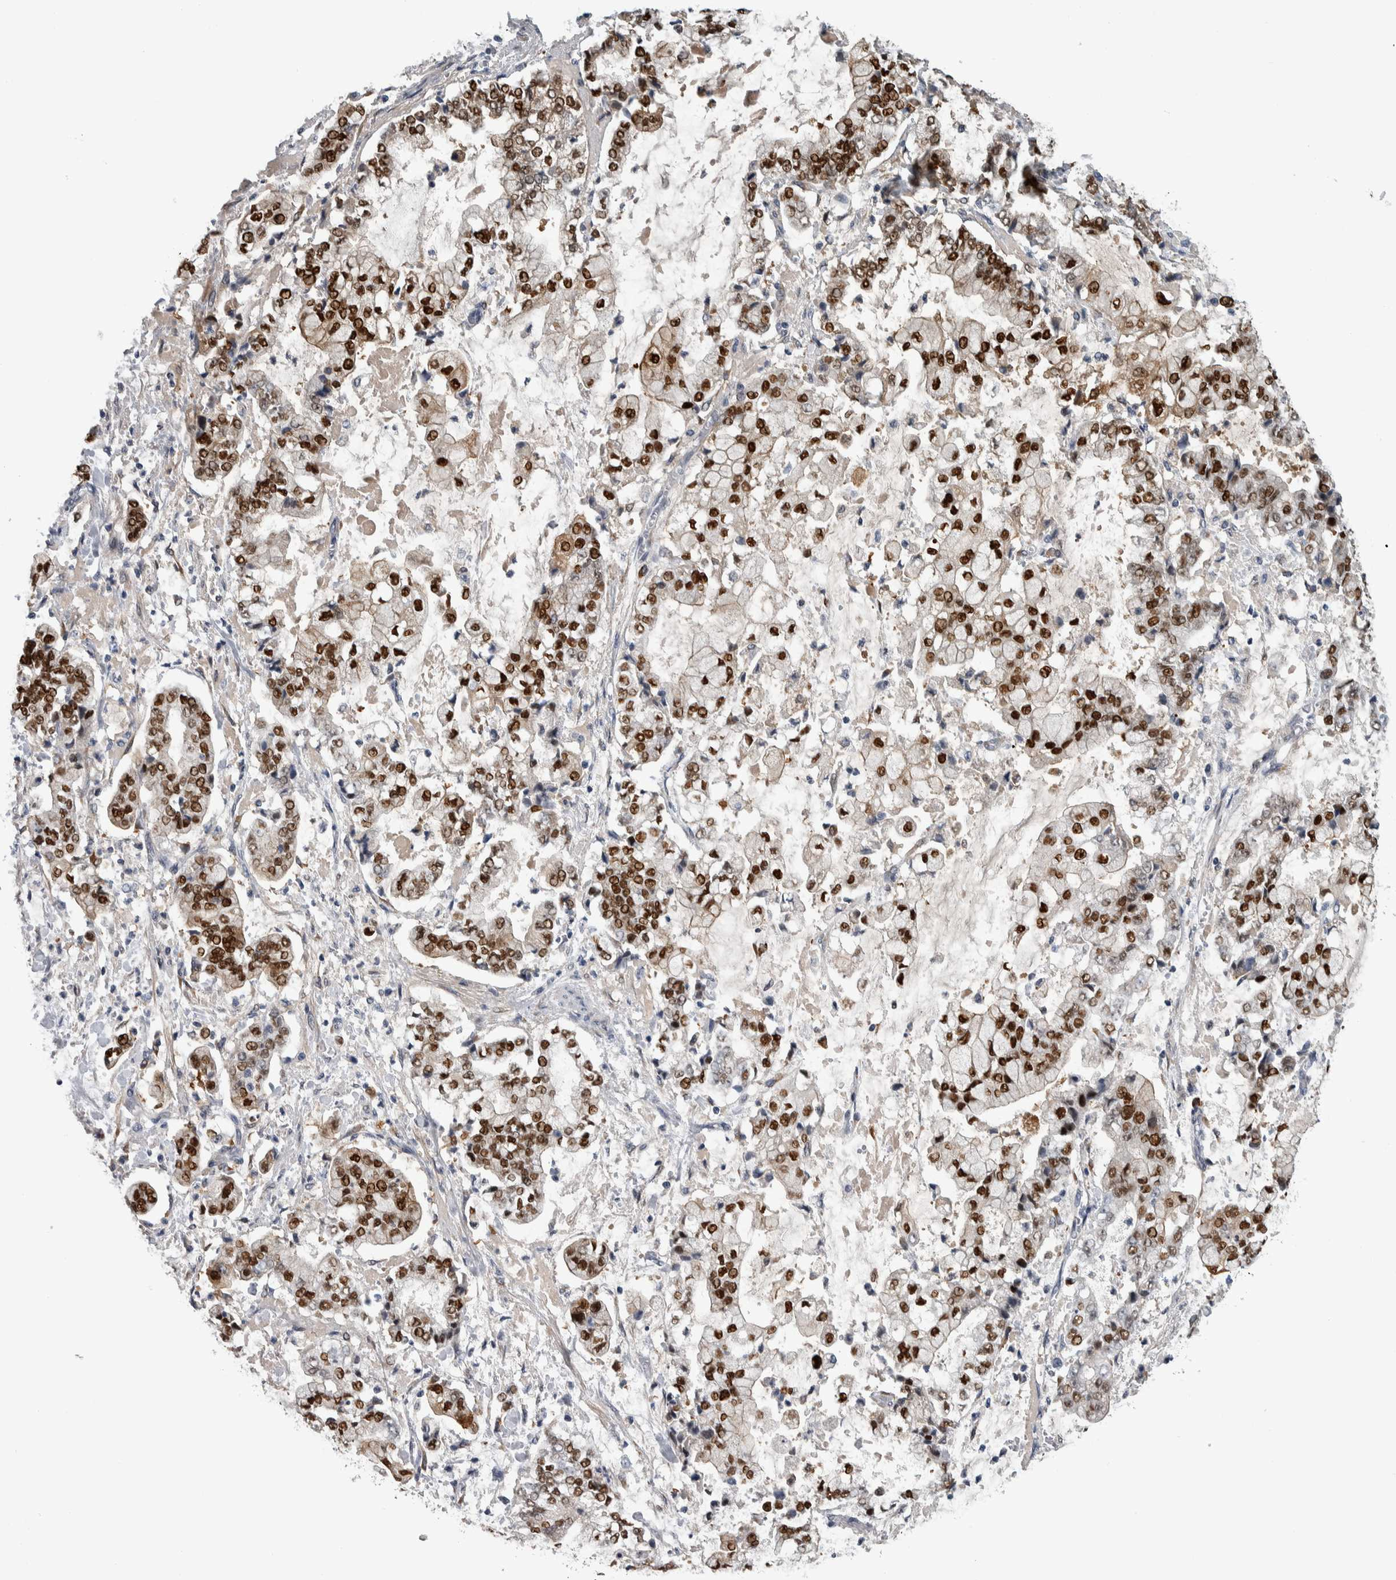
{"staining": {"intensity": "moderate", "quantity": ">75%", "location": "cytoplasmic/membranous,nuclear"}, "tissue": "stomach cancer", "cell_type": "Tumor cells", "image_type": "cancer", "snomed": [{"axis": "morphology", "description": "Adenocarcinoma, NOS"}, {"axis": "topography", "description": "Stomach"}], "caption": "This is an image of IHC staining of stomach cancer (adenocarcinoma), which shows moderate expression in the cytoplasmic/membranous and nuclear of tumor cells.", "gene": "COL14A1", "patient": {"sex": "male", "age": 76}}